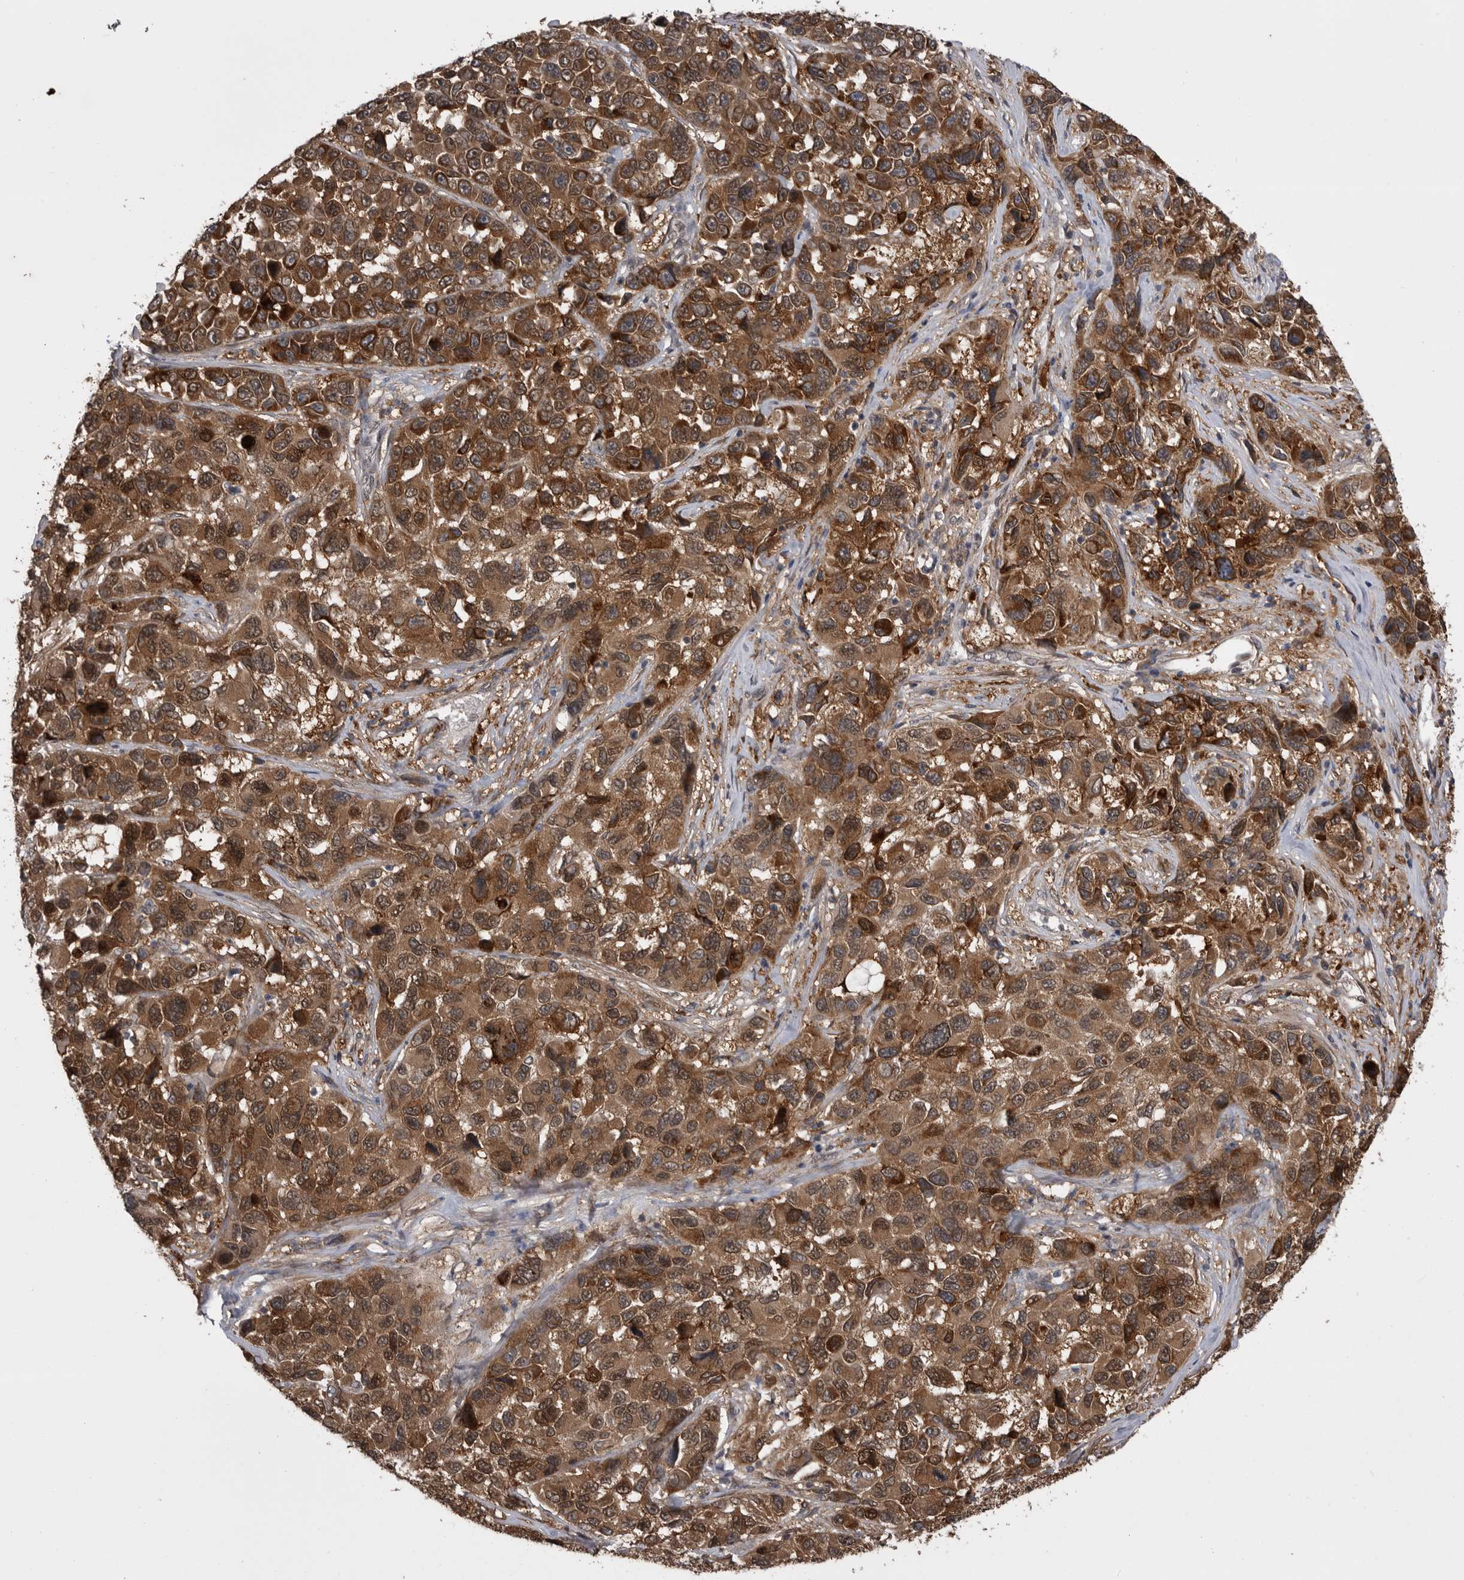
{"staining": {"intensity": "moderate", "quantity": ">75%", "location": "cytoplasmic/membranous"}, "tissue": "melanoma", "cell_type": "Tumor cells", "image_type": "cancer", "snomed": [{"axis": "morphology", "description": "Malignant melanoma, NOS"}, {"axis": "topography", "description": "Skin"}], "caption": "A brown stain shows moderate cytoplasmic/membranous expression of a protein in human malignant melanoma tumor cells. The protein is stained brown, and the nuclei are stained in blue (DAB (3,3'-diaminobenzidine) IHC with brightfield microscopy, high magnification).", "gene": "ABL1", "patient": {"sex": "male", "age": 53}}